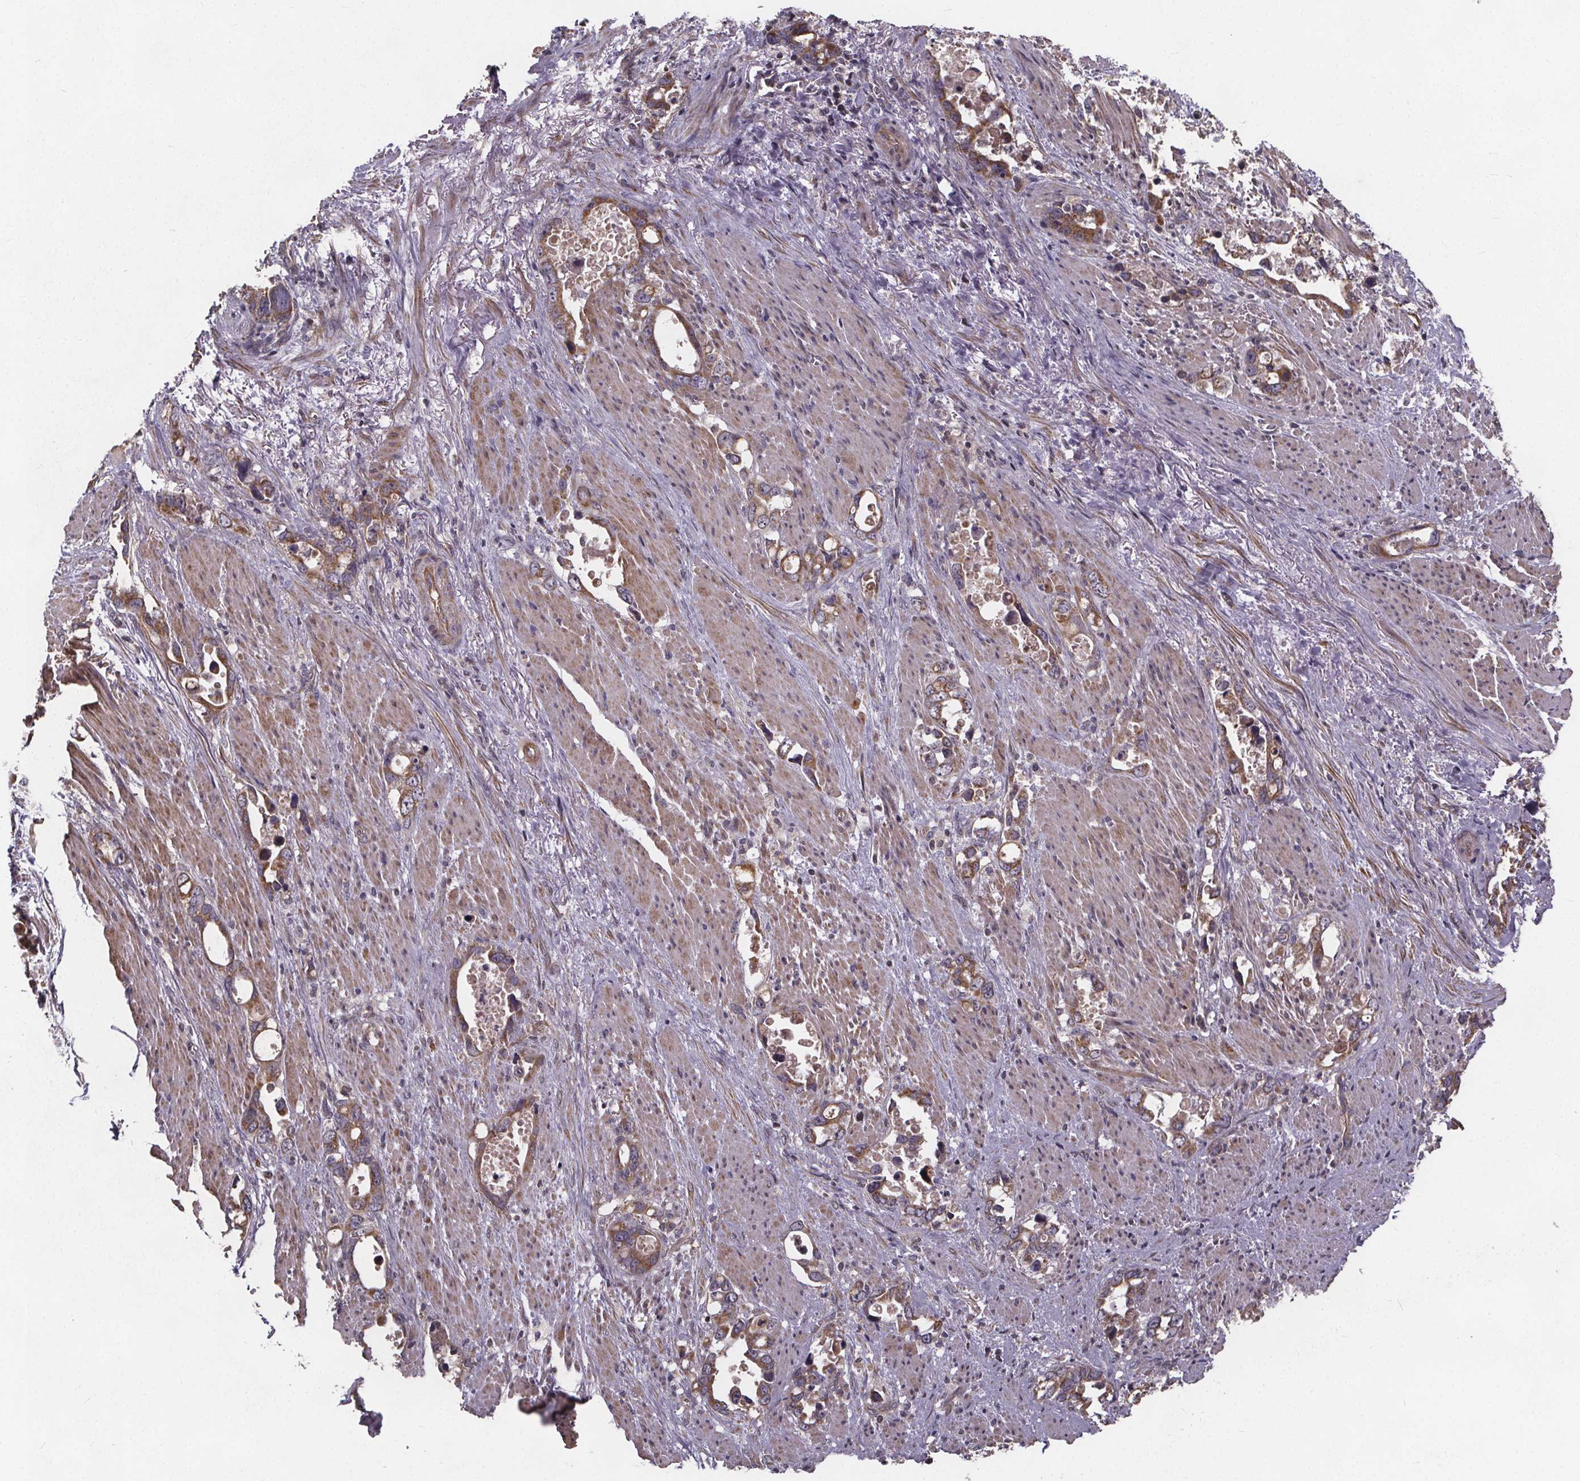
{"staining": {"intensity": "moderate", "quantity": ">75%", "location": "cytoplasmic/membranous"}, "tissue": "stomach cancer", "cell_type": "Tumor cells", "image_type": "cancer", "snomed": [{"axis": "morphology", "description": "Normal tissue, NOS"}, {"axis": "morphology", "description": "Adenocarcinoma, NOS"}, {"axis": "topography", "description": "Esophagus"}, {"axis": "topography", "description": "Stomach, upper"}], "caption": "Protein staining exhibits moderate cytoplasmic/membranous expression in approximately >75% of tumor cells in stomach cancer (adenocarcinoma).", "gene": "YME1L1", "patient": {"sex": "male", "age": 74}}